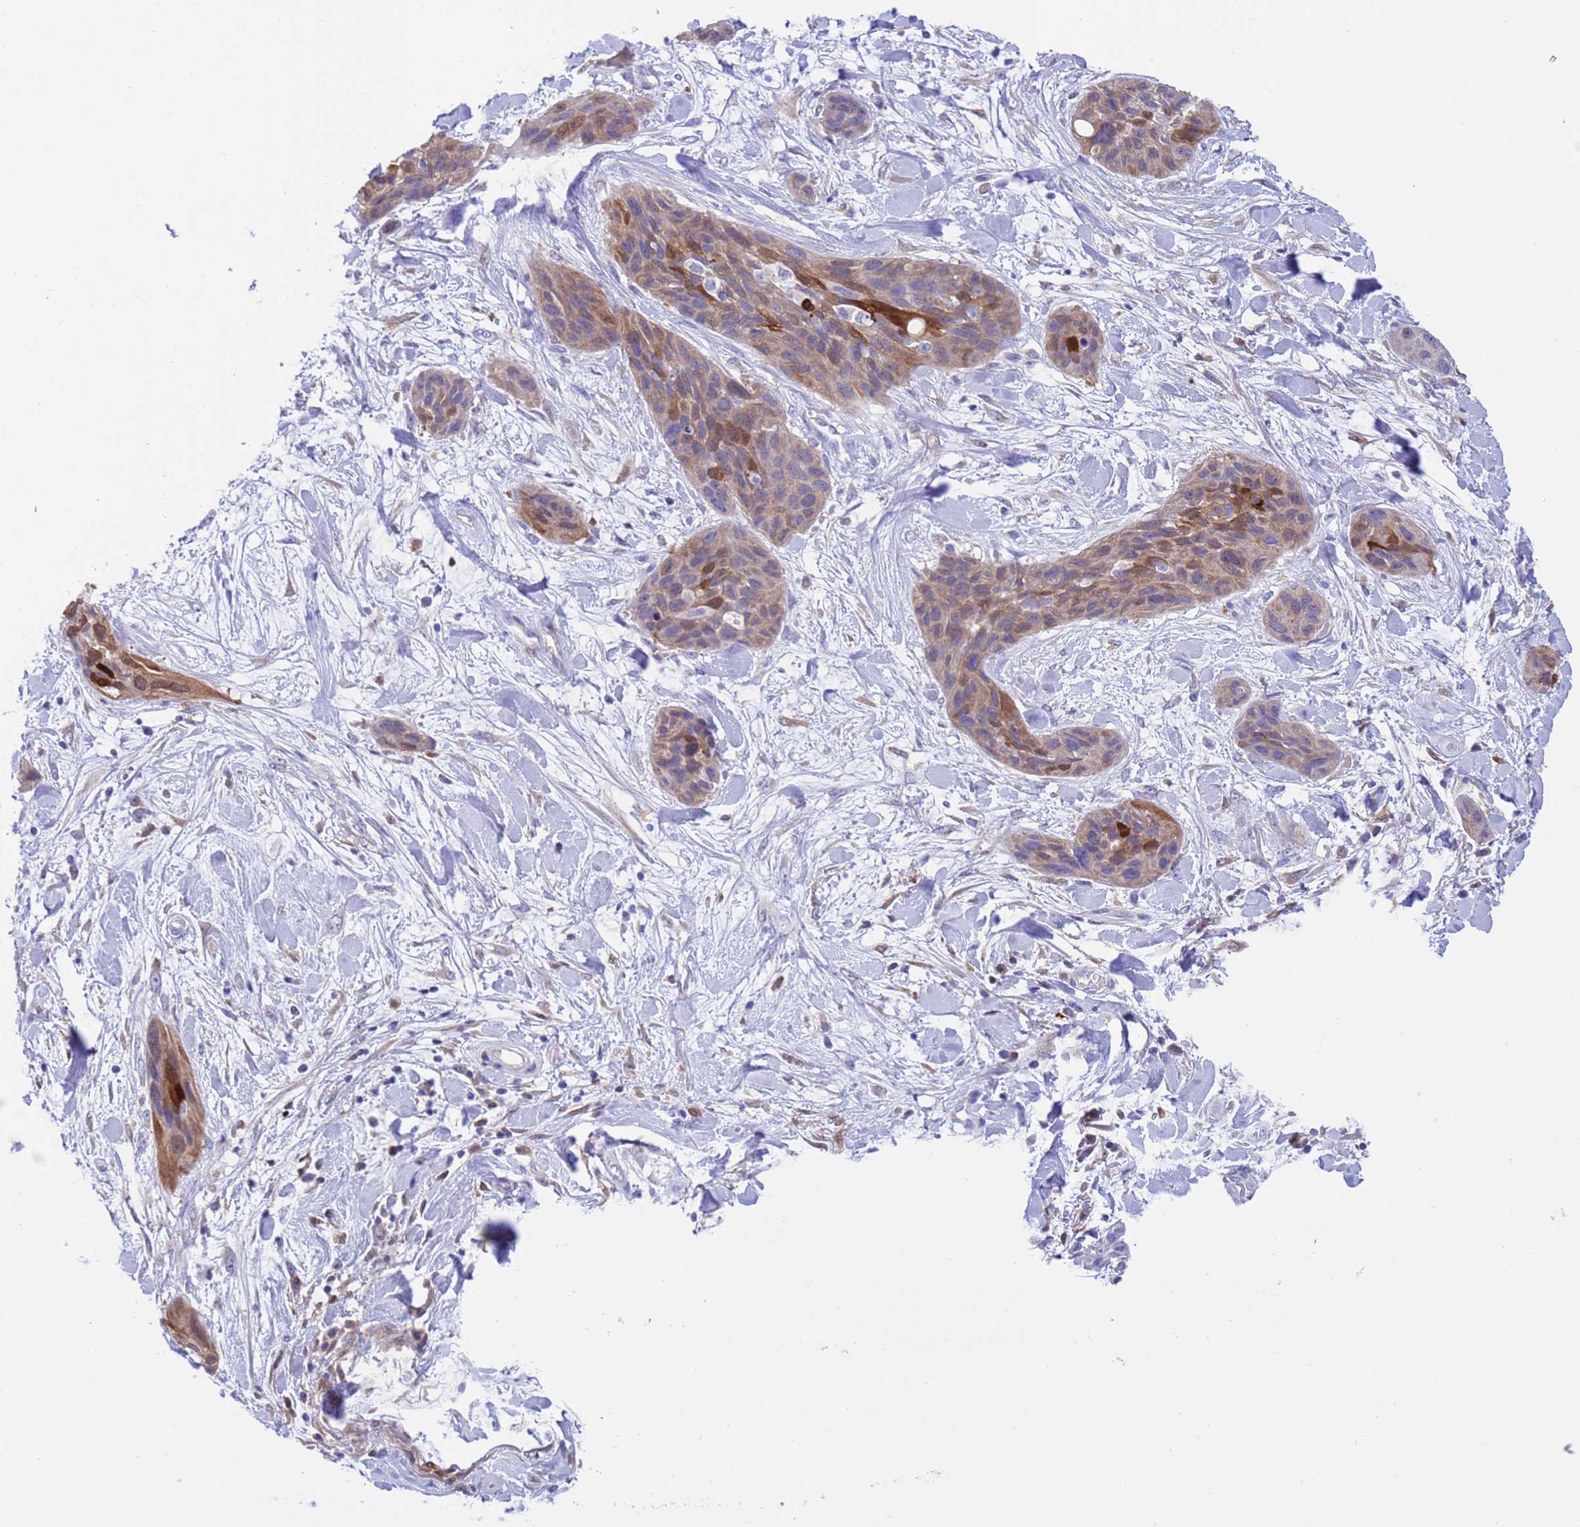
{"staining": {"intensity": "moderate", "quantity": "<25%", "location": "cytoplasmic/membranous,nuclear"}, "tissue": "lung cancer", "cell_type": "Tumor cells", "image_type": "cancer", "snomed": [{"axis": "morphology", "description": "Squamous cell carcinoma, NOS"}, {"axis": "topography", "description": "Lung"}], "caption": "IHC histopathology image of squamous cell carcinoma (lung) stained for a protein (brown), which demonstrates low levels of moderate cytoplasmic/membranous and nuclear staining in about <25% of tumor cells.", "gene": "C6orf47", "patient": {"sex": "female", "age": 70}}